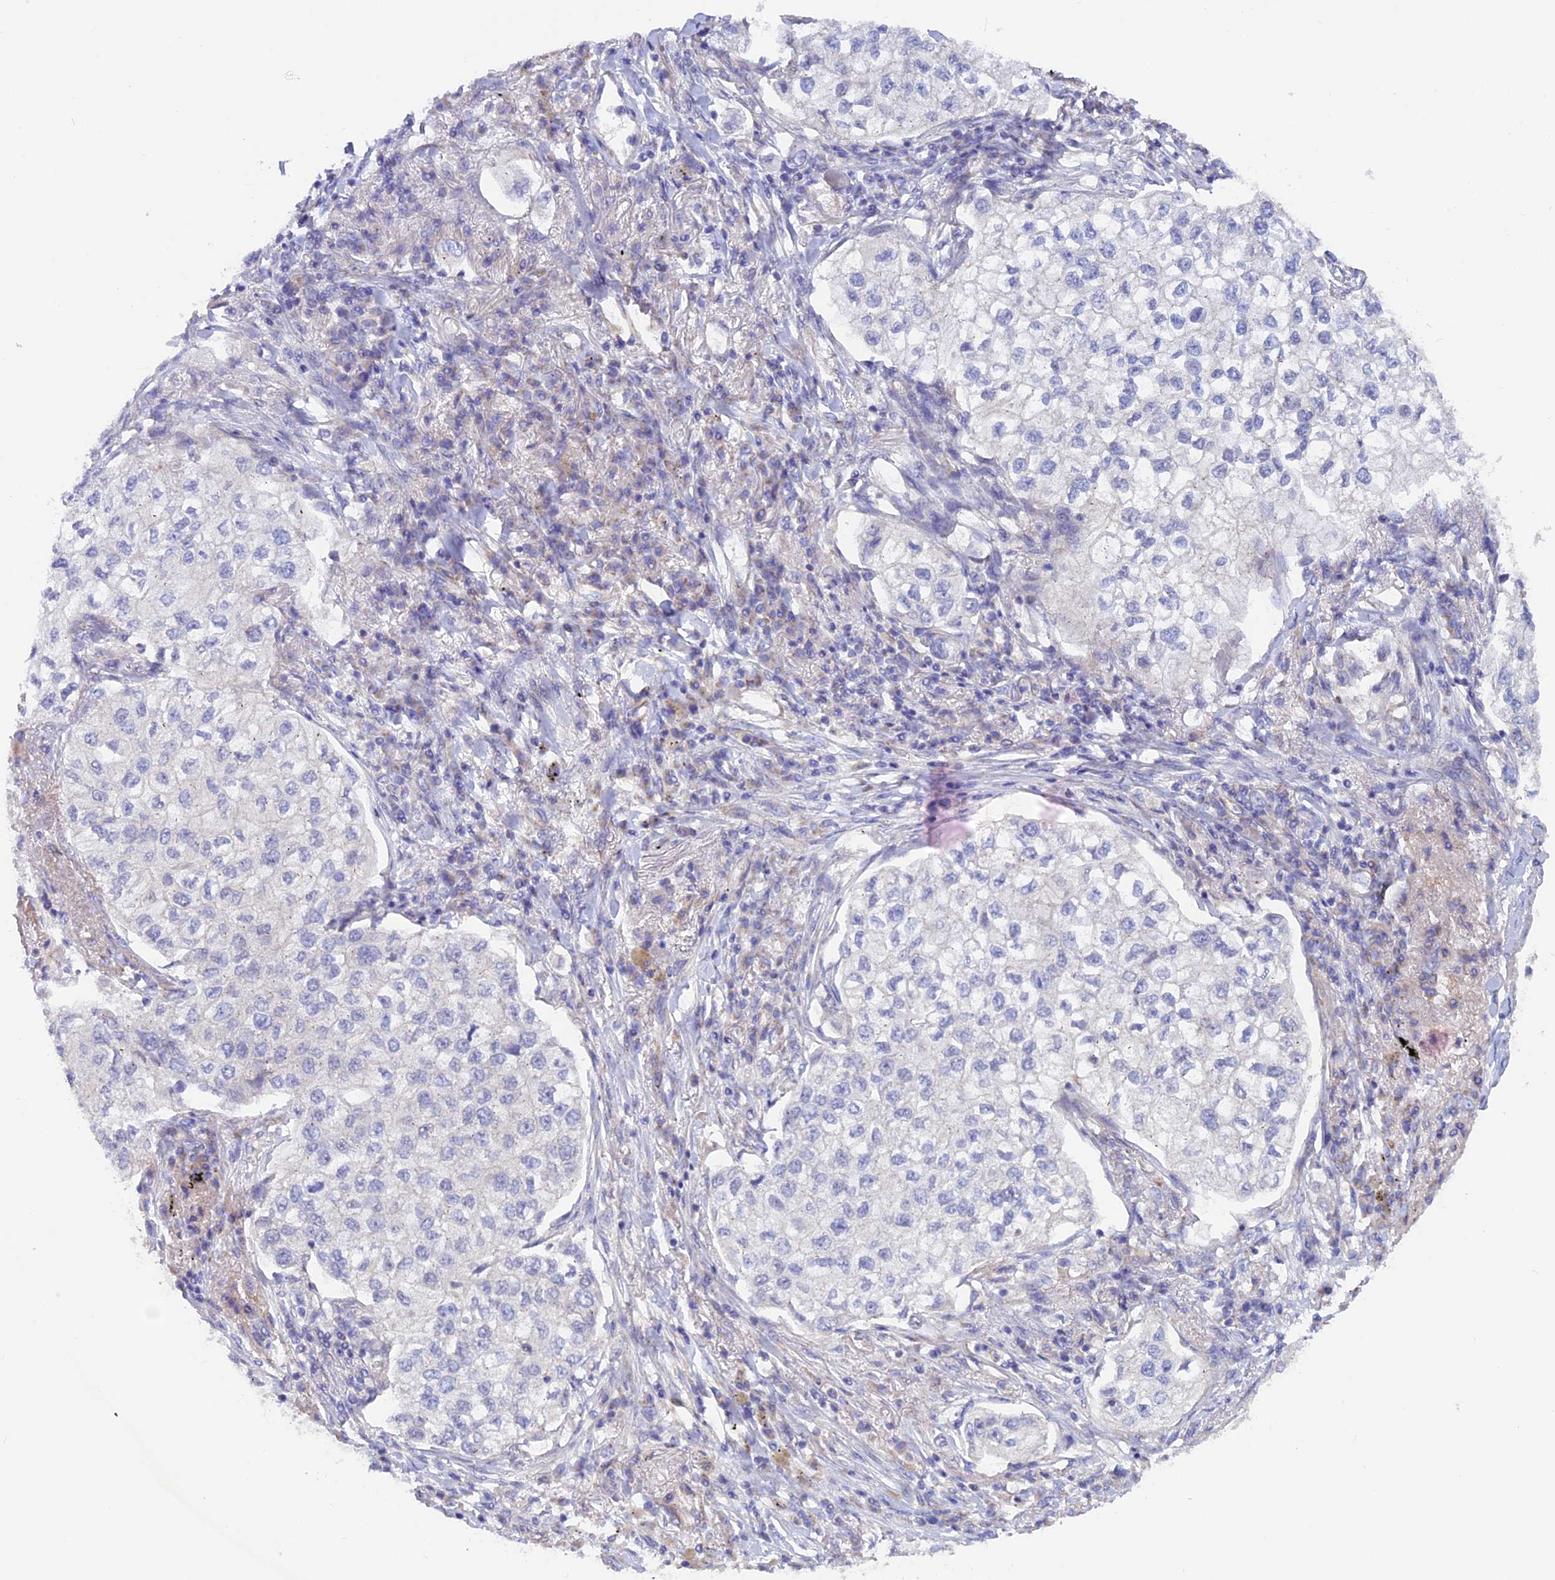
{"staining": {"intensity": "negative", "quantity": "none", "location": "none"}, "tissue": "lung cancer", "cell_type": "Tumor cells", "image_type": "cancer", "snomed": [{"axis": "morphology", "description": "Adenocarcinoma, NOS"}, {"axis": "topography", "description": "Lung"}], "caption": "Tumor cells are negative for brown protein staining in lung cancer (adenocarcinoma).", "gene": "ETFDH", "patient": {"sex": "male", "age": 63}}